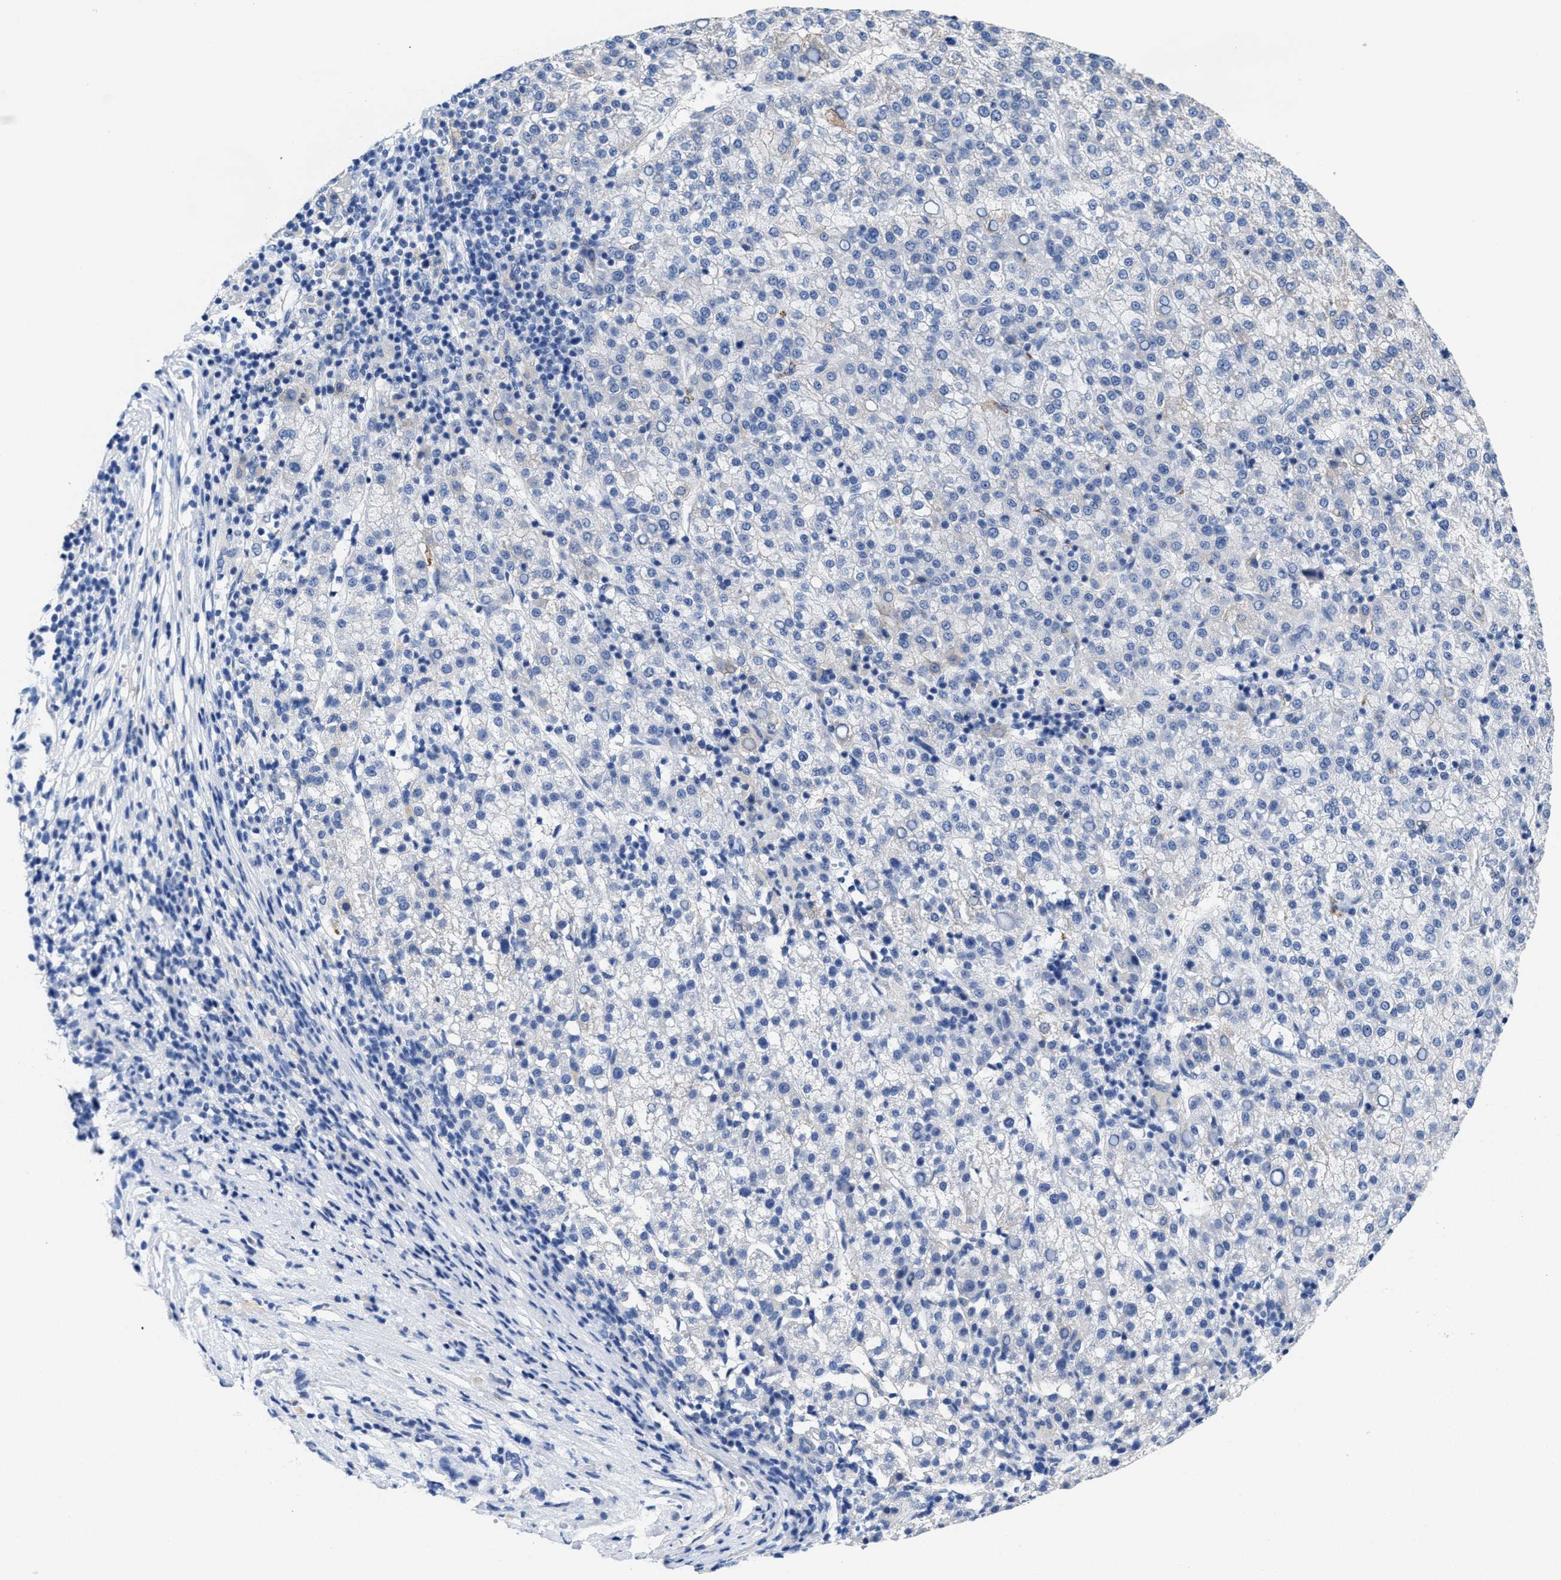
{"staining": {"intensity": "negative", "quantity": "none", "location": "none"}, "tissue": "liver cancer", "cell_type": "Tumor cells", "image_type": "cancer", "snomed": [{"axis": "morphology", "description": "Carcinoma, Hepatocellular, NOS"}, {"axis": "topography", "description": "Liver"}], "caption": "Immunohistochemical staining of human hepatocellular carcinoma (liver) displays no significant expression in tumor cells.", "gene": "TBRG4", "patient": {"sex": "female", "age": 58}}